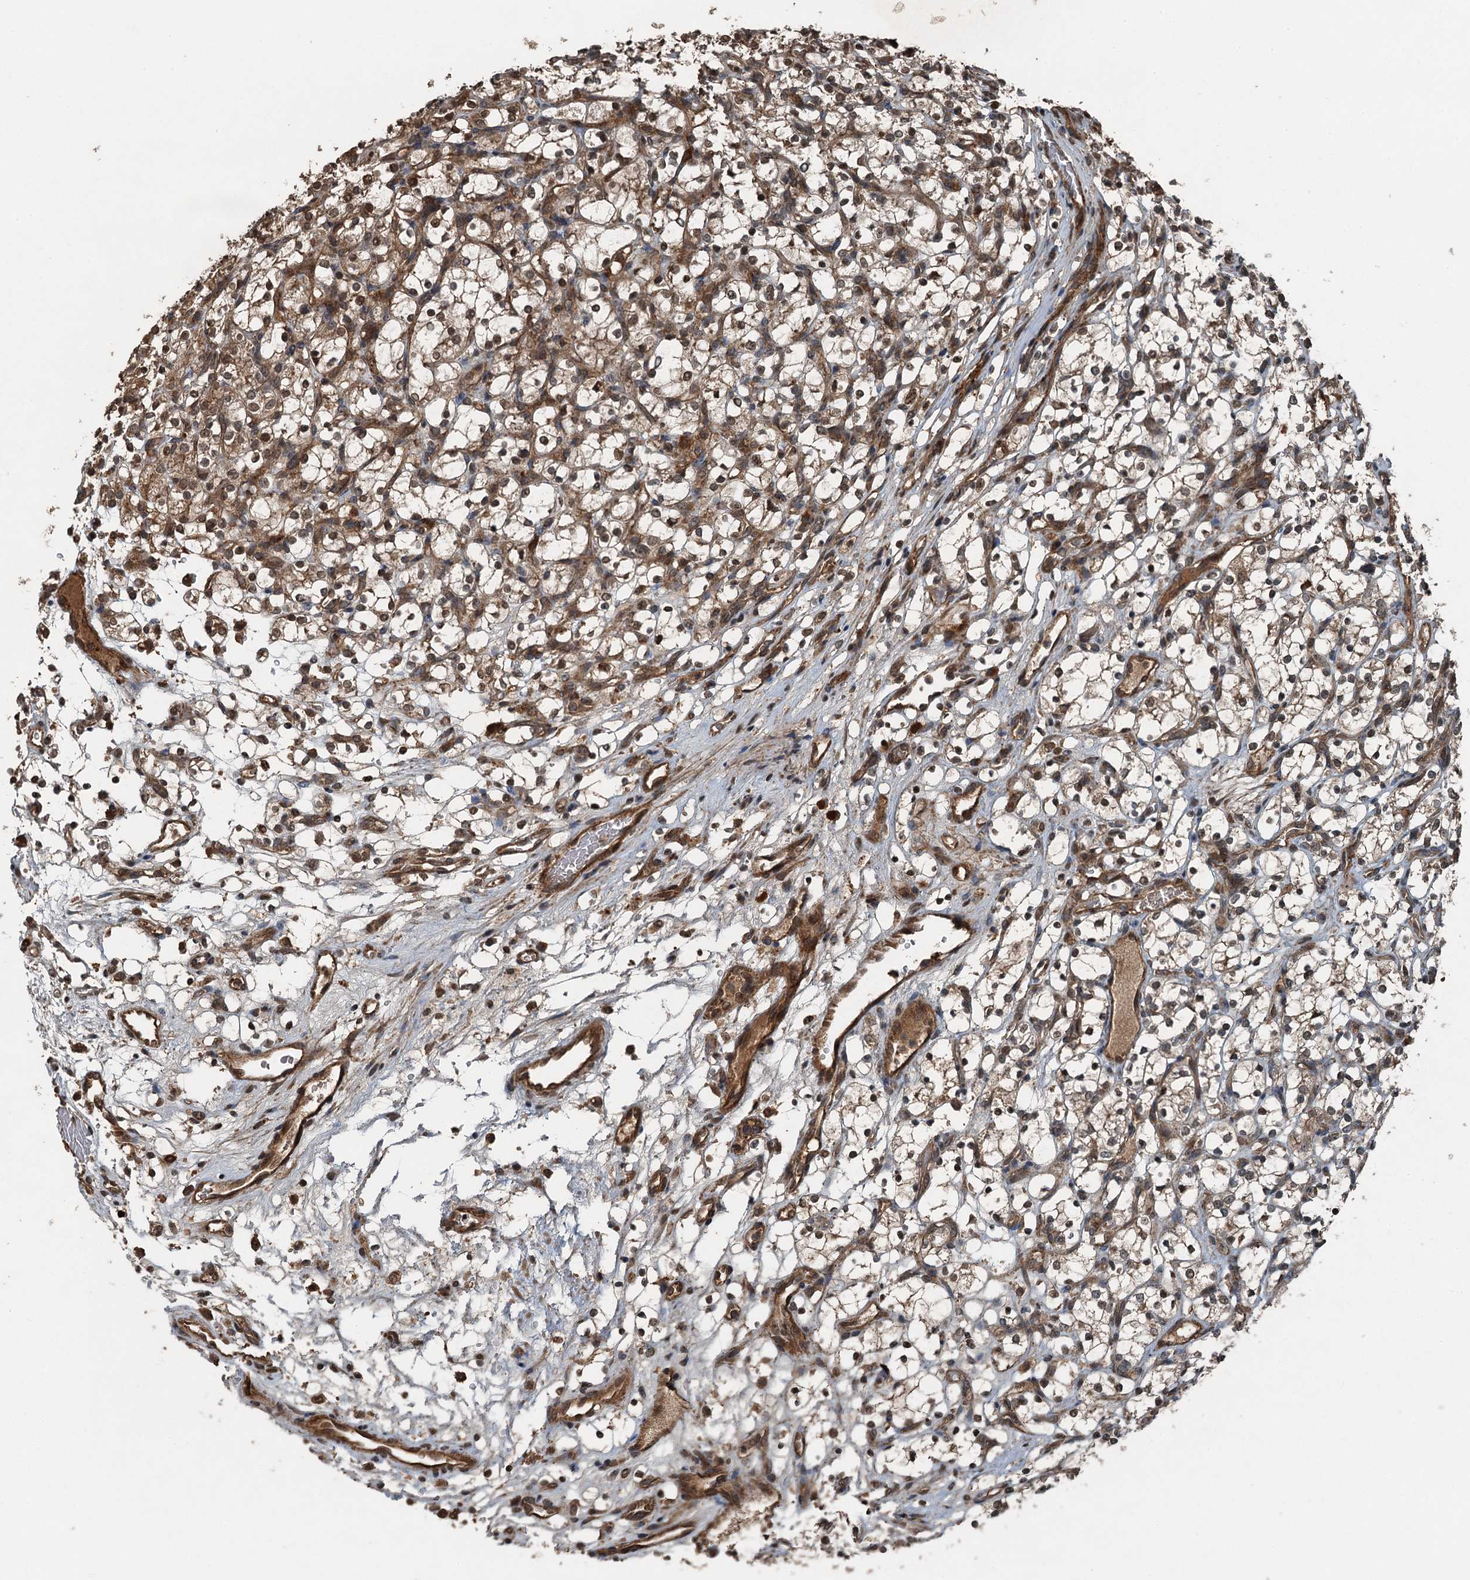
{"staining": {"intensity": "moderate", "quantity": ">75%", "location": "cytoplasmic/membranous,nuclear"}, "tissue": "renal cancer", "cell_type": "Tumor cells", "image_type": "cancer", "snomed": [{"axis": "morphology", "description": "Adenocarcinoma, NOS"}, {"axis": "topography", "description": "Kidney"}], "caption": "IHC histopathology image of neoplastic tissue: human renal cancer stained using immunohistochemistry (IHC) demonstrates medium levels of moderate protein expression localized specifically in the cytoplasmic/membranous and nuclear of tumor cells, appearing as a cytoplasmic/membranous and nuclear brown color.", "gene": "TCTN1", "patient": {"sex": "female", "age": 69}}